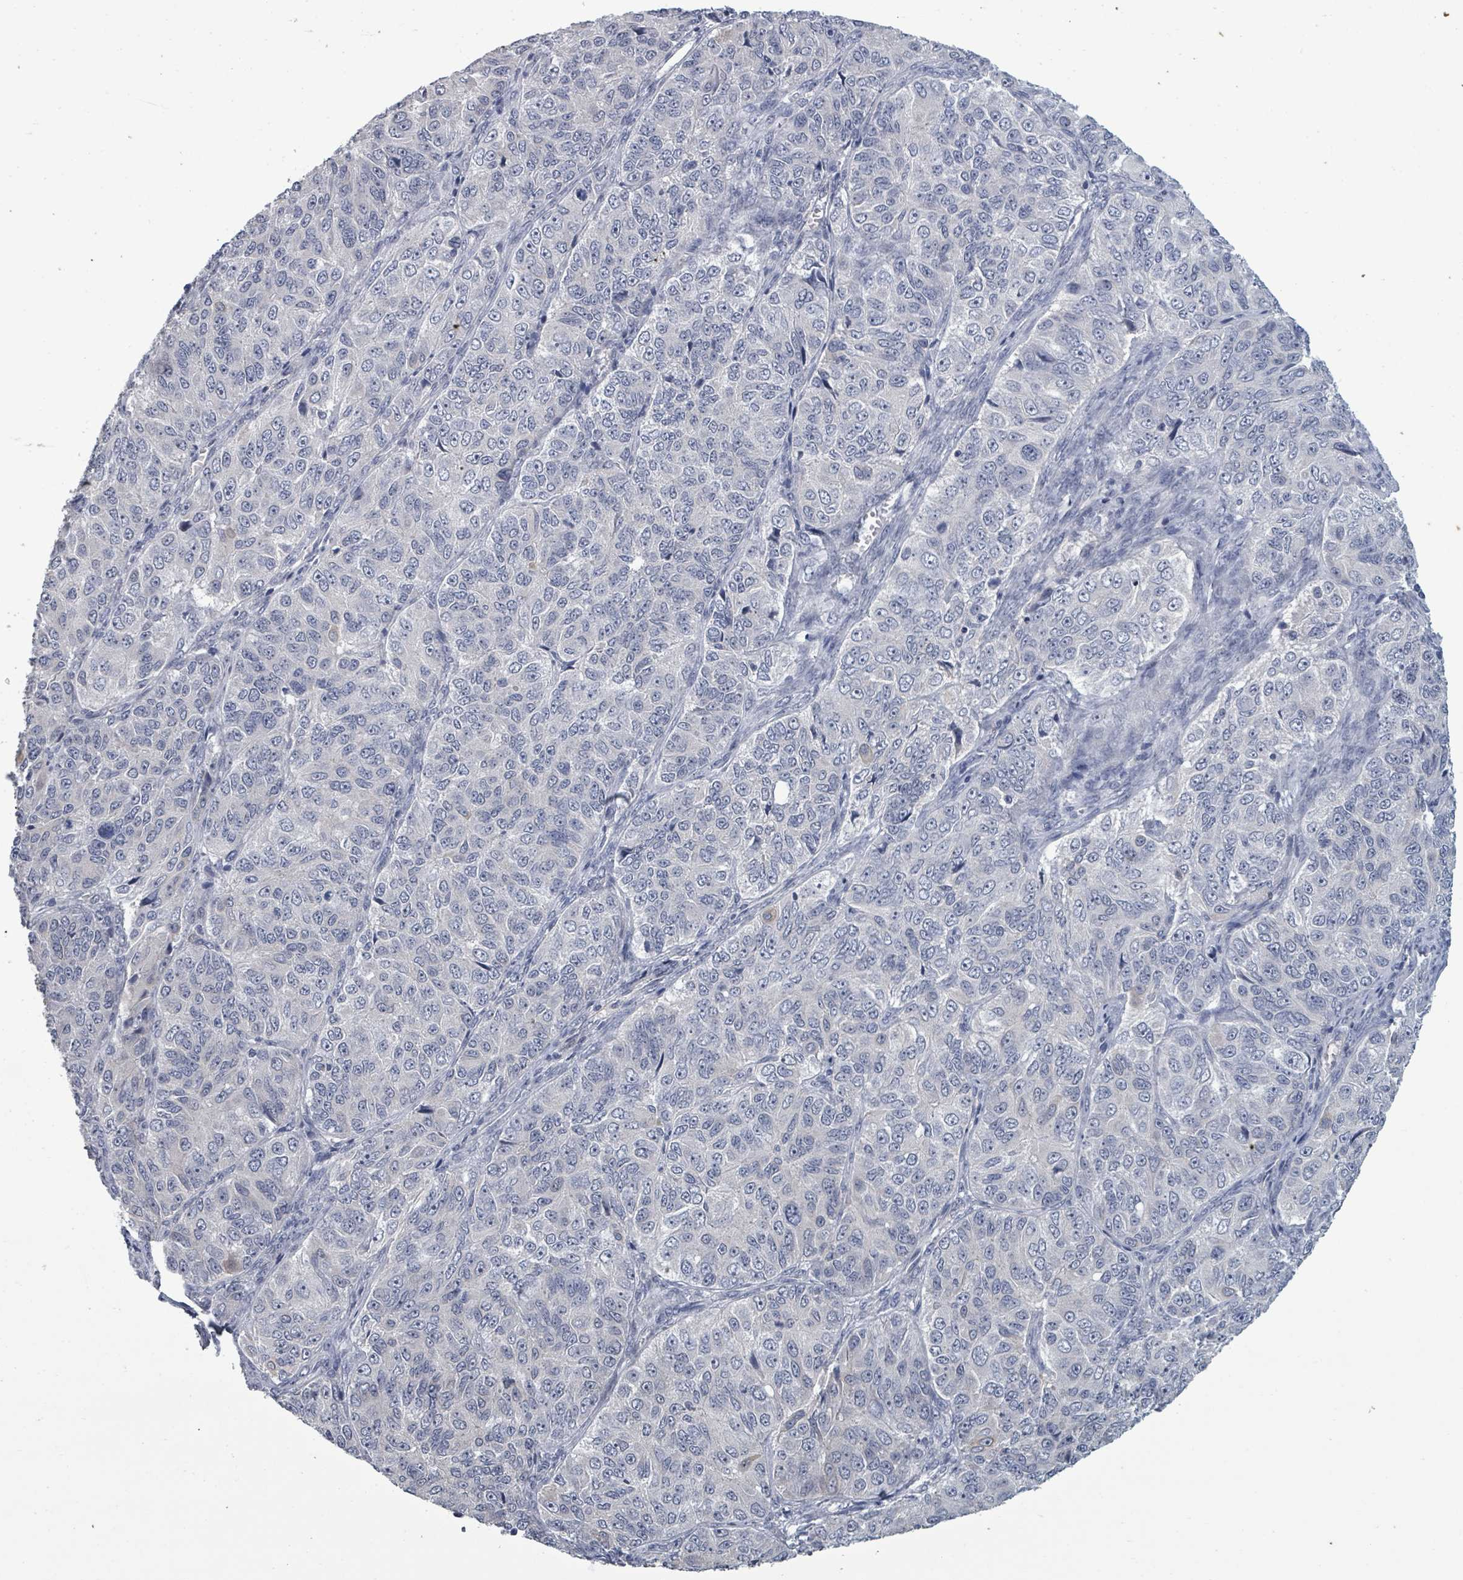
{"staining": {"intensity": "negative", "quantity": "none", "location": "none"}, "tissue": "ovarian cancer", "cell_type": "Tumor cells", "image_type": "cancer", "snomed": [{"axis": "morphology", "description": "Carcinoma, endometroid"}, {"axis": "topography", "description": "Ovary"}], "caption": "Tumor cells show no significant expression in ovarian cancer (endometroid carcinoma).", "gene": "ASB12", "patient": {"sex": "female", "age": 51}}